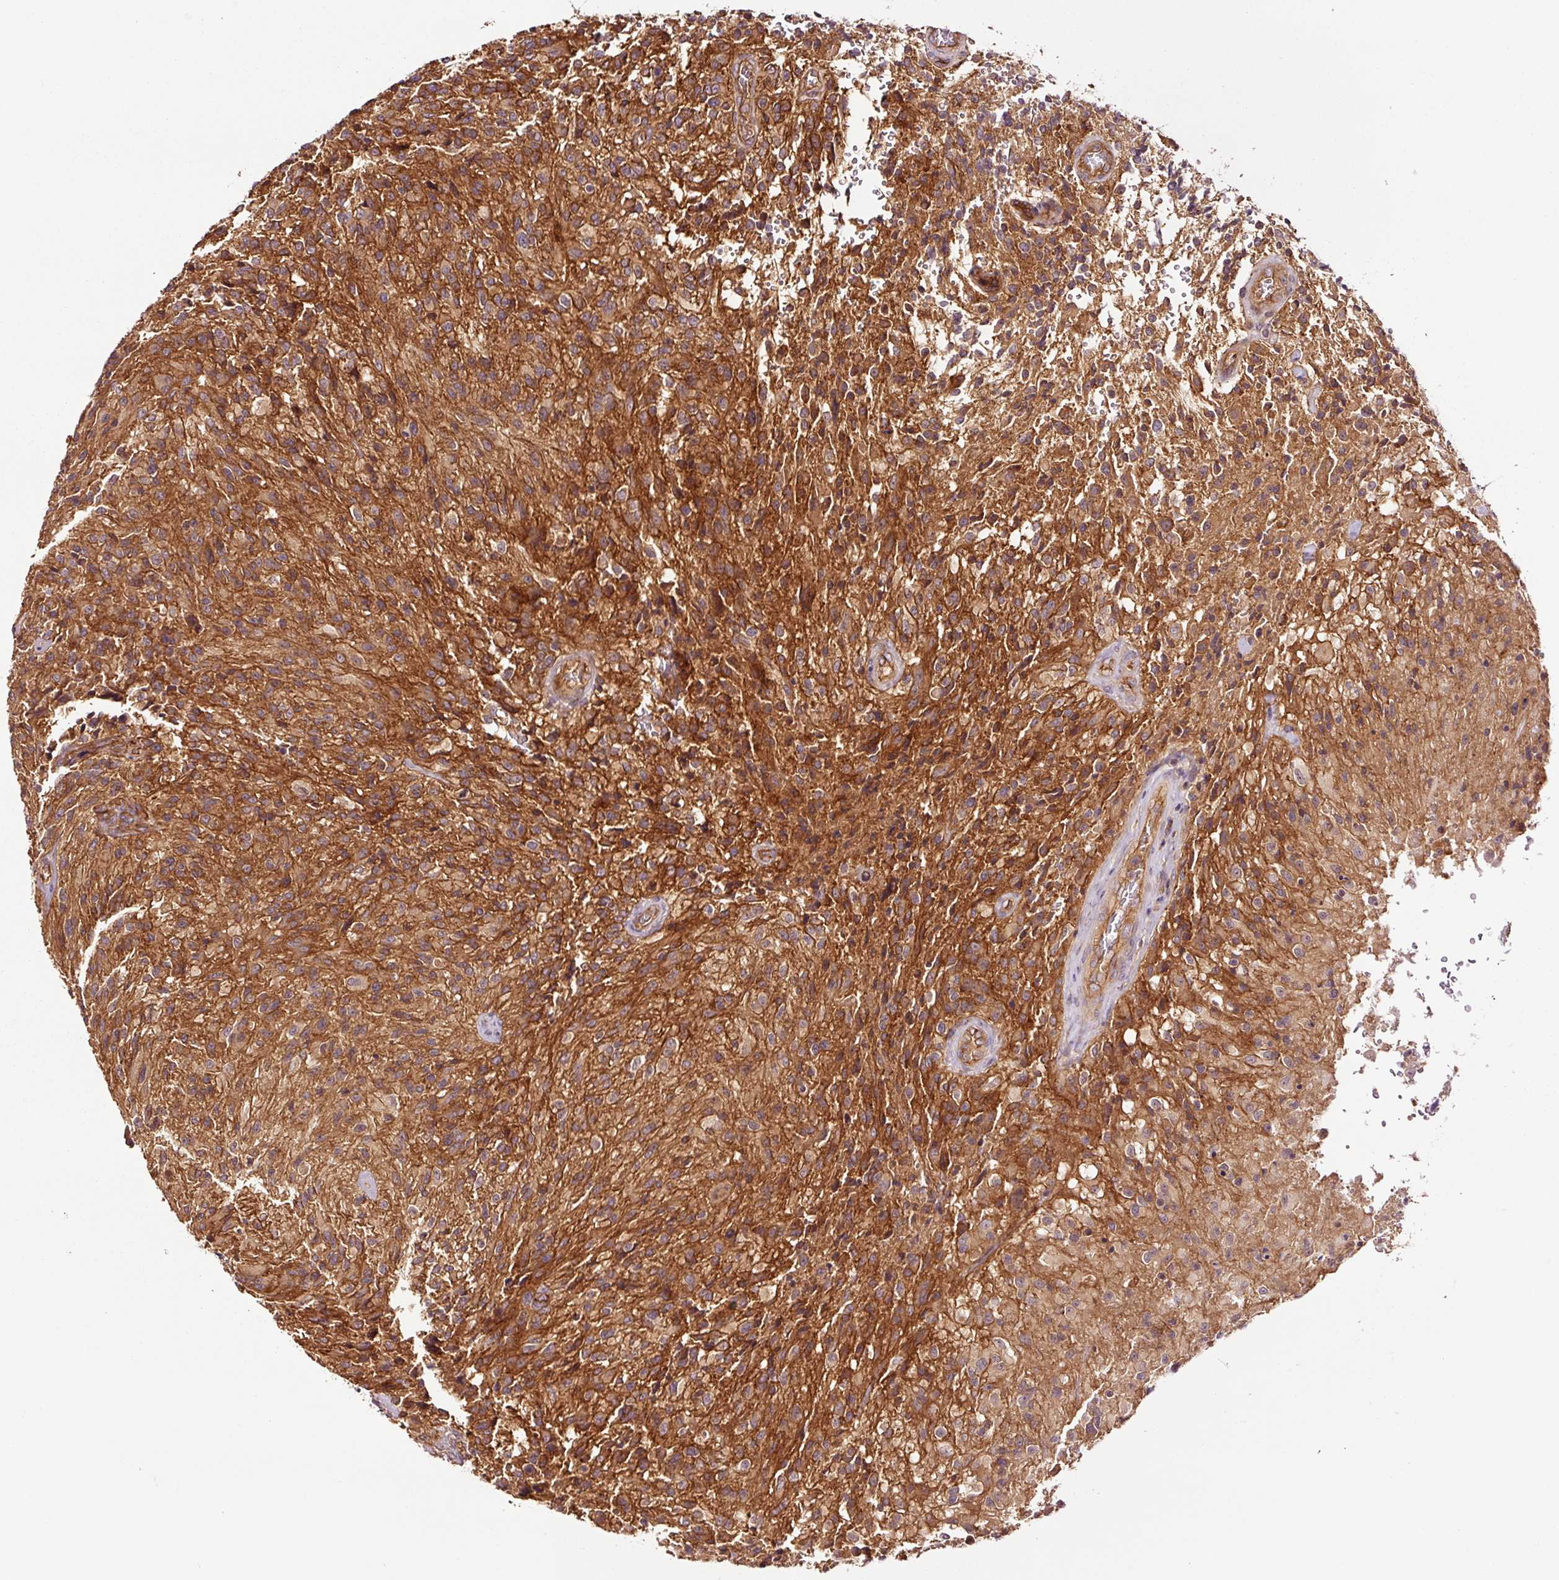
{"staining": {"intensity": "strong", "quantity": ">75%", "location": "cytoplasmic/membranous"}, "tissue": "glioma", "cell_type": "Tumor cells", "image_type": "cancer", "snomed": [{"axis": "morphology", "description": "Normal tissue, NOS"}, {"axis": "morphology", "description": "Glioma, malignant, High grade"}, {"axis": "topography", "description": "Cerebral cortex"}], "caption": "About >75% of tumor cells in malignant glioma (high-grade) exhibit strong cytoplasmic/membranous protein expression as visualized by brown immunohistochemical staining.", "gene": "METAP1", "patient": {"sex": "male", "age": 56}}